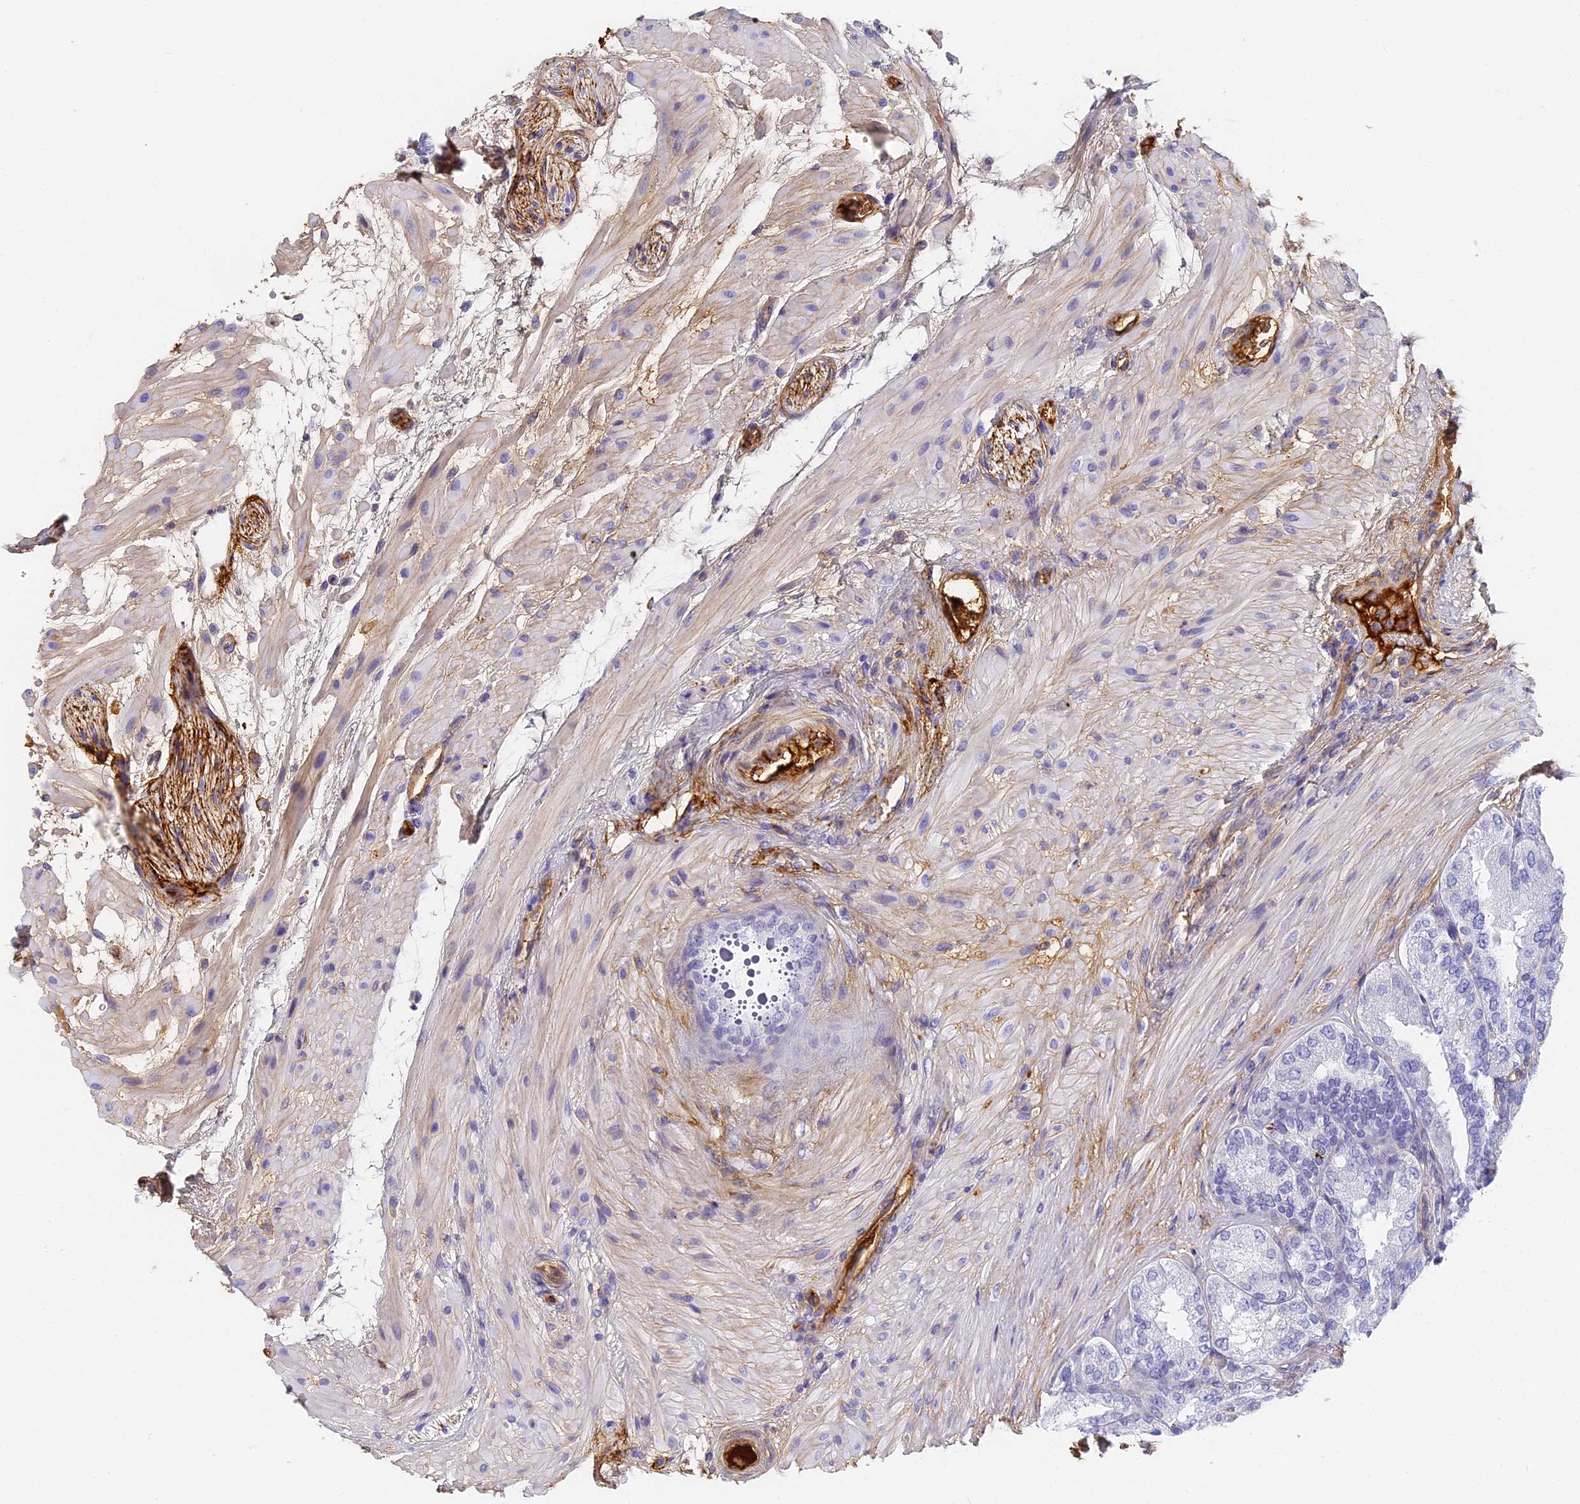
{"staining": {"intensity": "negative", "quantity": "none", "location": "none"}, "tissue": "seminal vesicle", "cell_type": "Glandular cells", "image_type": "normal", "snomed": [{"axis": "morphology", "description": "Normal tissue, NOS"}, {"axis": "topography", "description": "Seminal veicle"}, {"axis": "topography", "description": "Peripheral nerve tissue"}], "caption": "Immunohistochemical staining of normal human seminal vesicle displays no significant positivity in glandular cells. (Immunohistochemistry (ihc), brightfield microscopy, high magnification).", "gene": "ITIH1", "patient": {"sex": "male", "age": 63}}